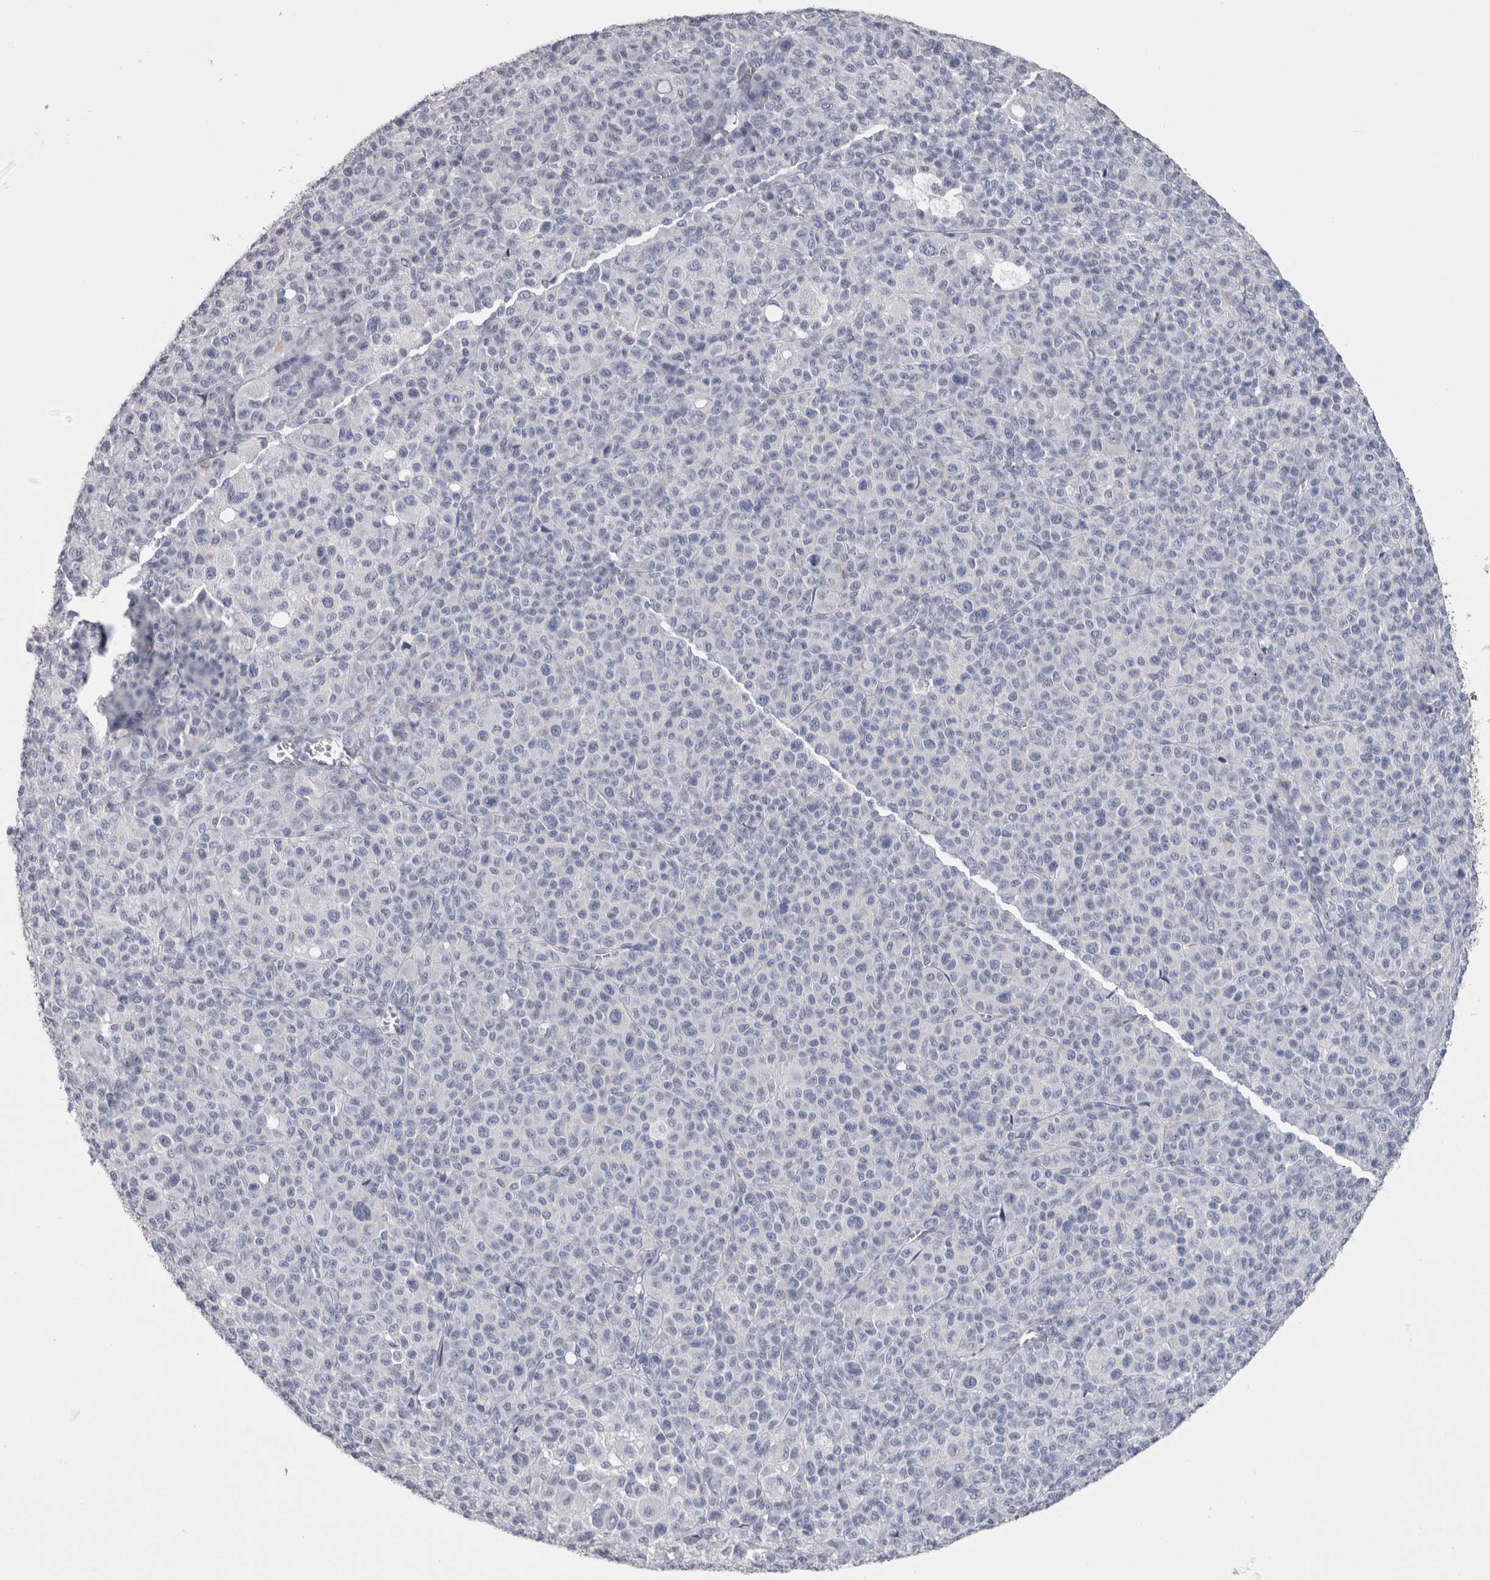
{"staining": {"intensity": "negative", "quantity": "none", "location": "none"}, "tissue": "melanoma", "cell_type": "Tumor cells", "image_type": "cancer", "snomed": [{"axis": "morphology", "description": "Malignant melanoma, Metastatic site"}, {"axis": "topography", "description": "Skin"}], "caption": "This is an immunohistochemistry (IHC) image of human melanoma. There is no expression in tumor cells.", "gene": "MSMB", "patient": {"sex": "female", "age": 74}}